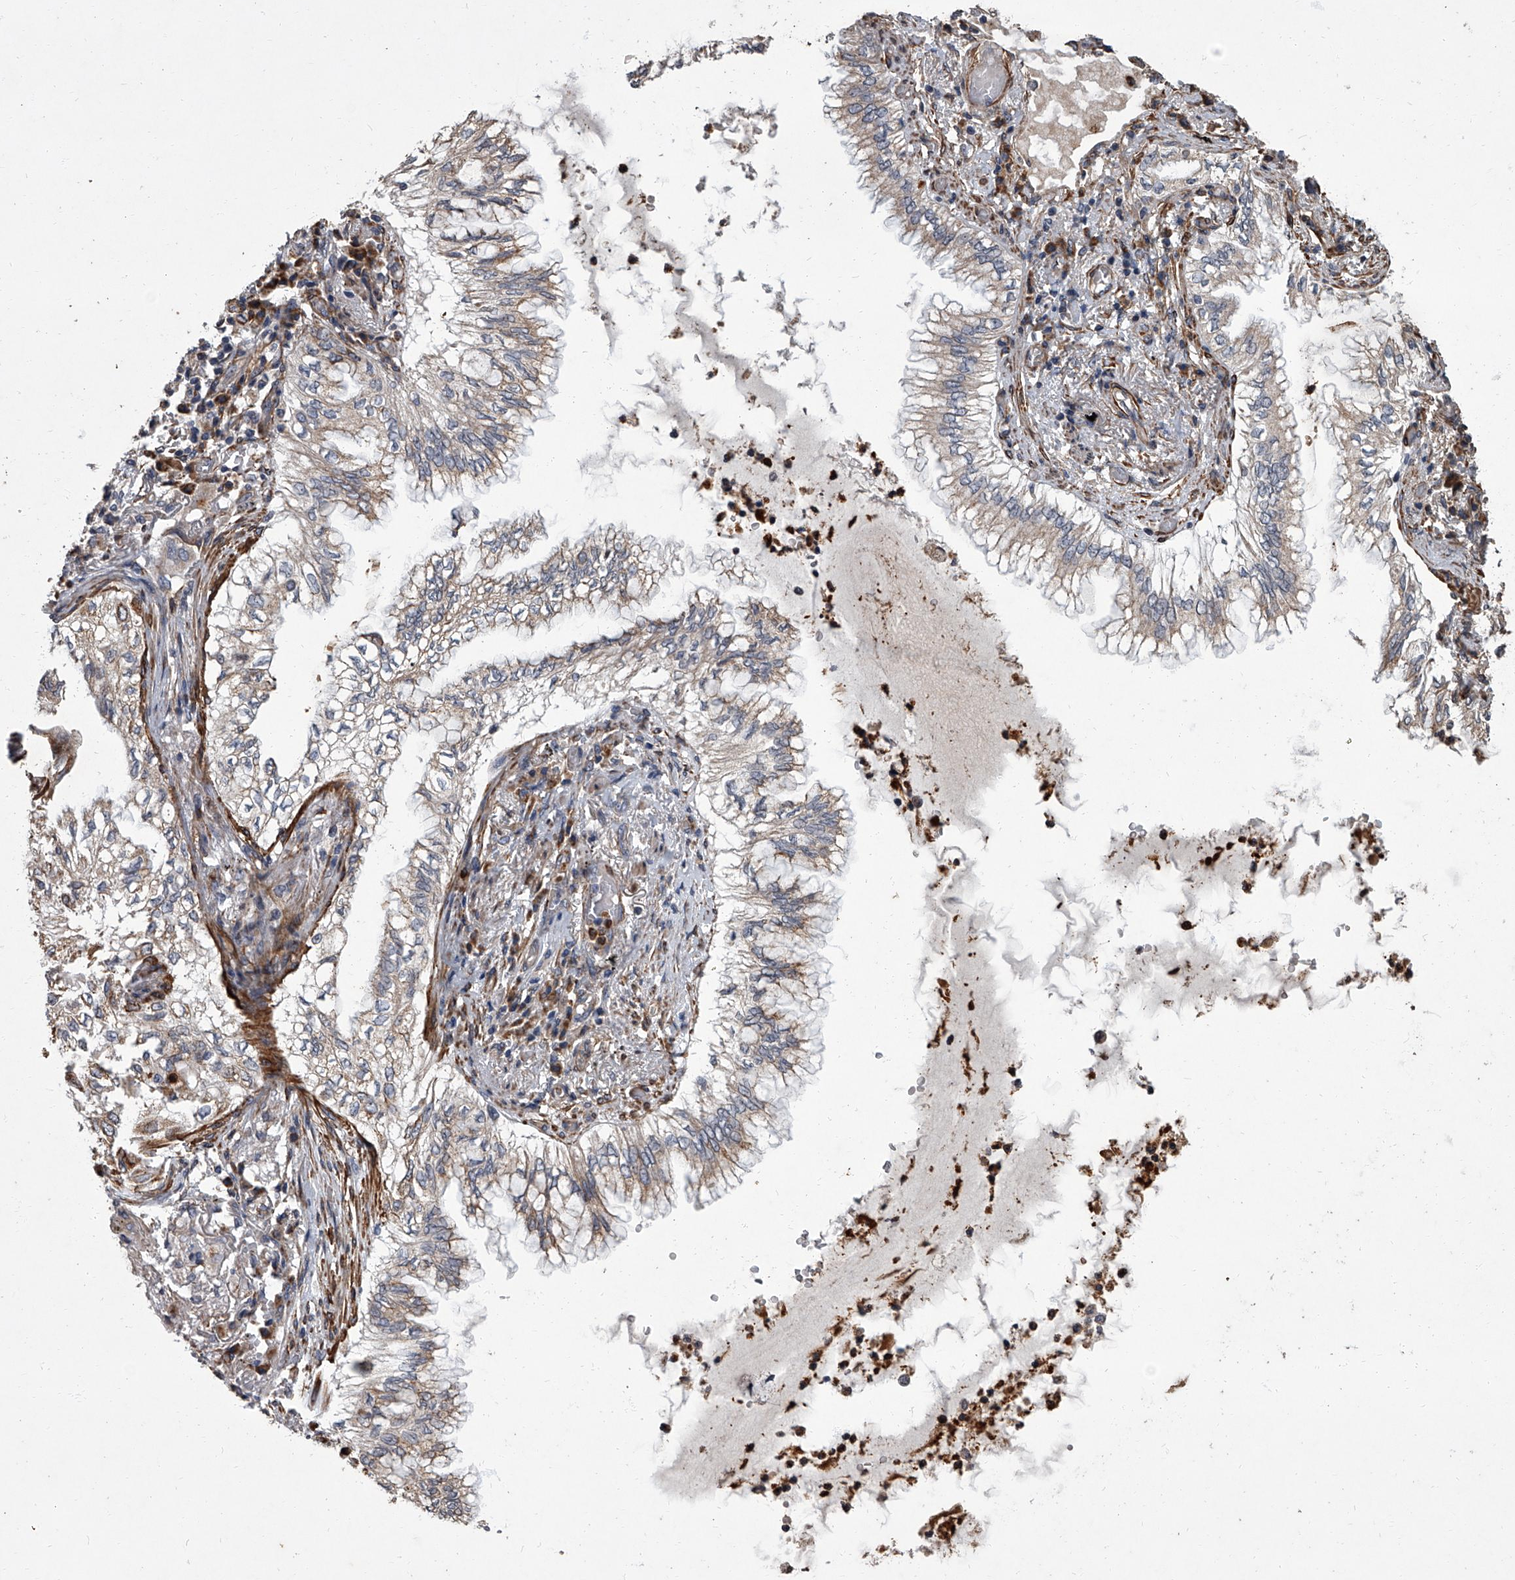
{"staining": {"intensity": "weak", "quantity": "25%-75%", "location": "cytoplasmic/membranous"}, "tissue": "lung cancer", "cell_type": "Tumor cells", "image_type": "cancer", "snomed": [{"axis": "morphology", "description": "Adenocarcinoma, NOS"}, {"axis": "topography", "description": "Lung"}], "caption": "Protein expression analysis of lung adenocarcinoma shows weak cytoplasmic/membranous staining in about 25%-75% of tumor cells.", "gene": "SIRT4", "patient": {"sex": "female", "age": 70}}